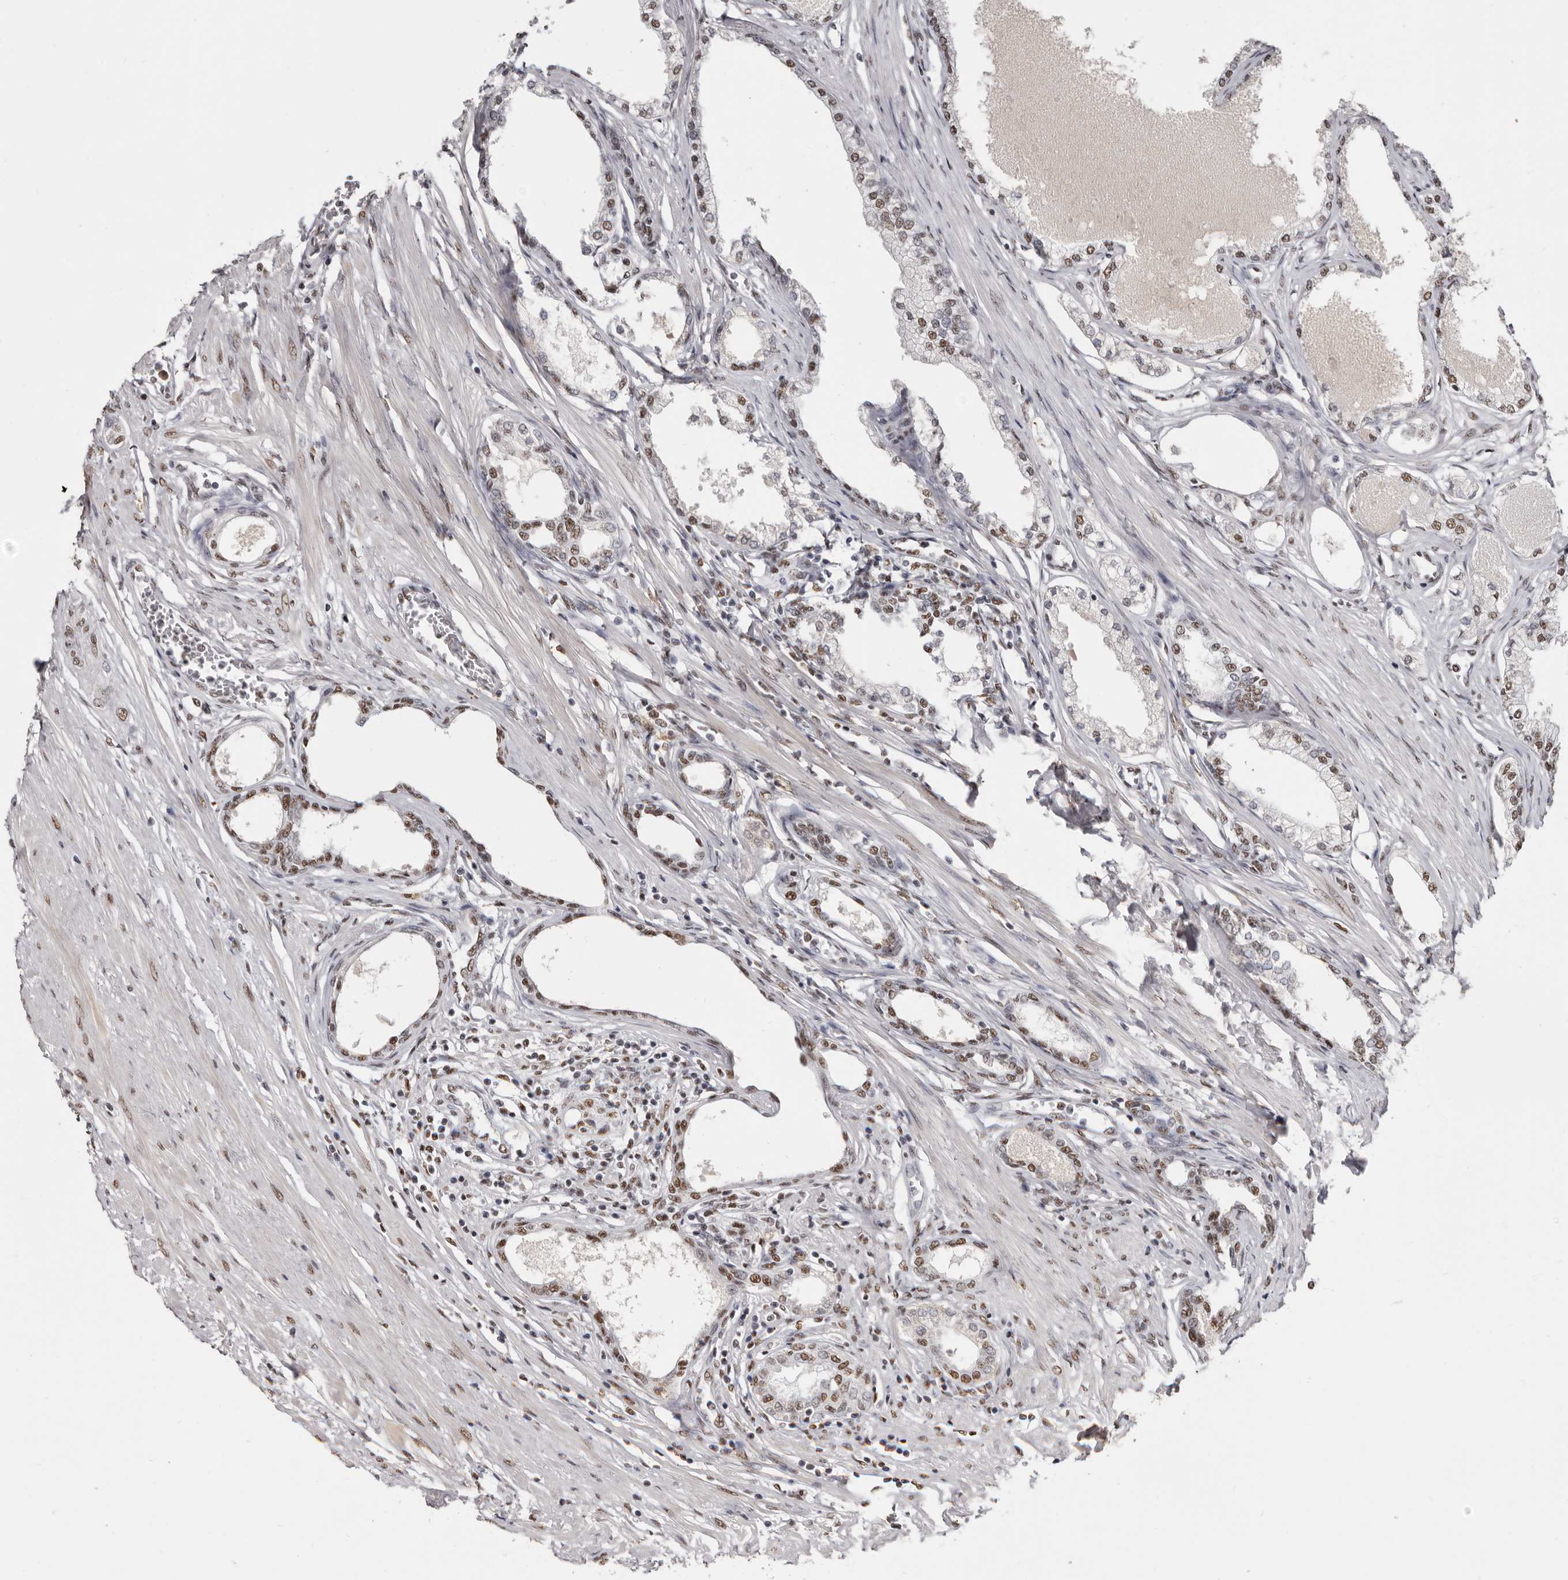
{"staining": {"intensity": "moderate", "quantity": ">75%", "location": "nuclear"}, "tissue": "prostate", "cell_type": "Glandular cells", "image_type": "normal", "snomed": [{"axis": "morphology", "description": "Normal tissue, NOS"}, {"axis": "morphology", "description": "Urothelial carcinoma, Low grade"}, {"axis": "topography", "description": "Urinary bladder"}, {"axis": "topography", "description": "Prostate"}], "caption": "This photomicrograph demonstrates immunohistochemistry staining of benign human prostate, with medium moderate nuclear staining in approximately >75% of glandular cells.", "gene": "SCAF4", "patient": {"sex": "male", "age": 60}}